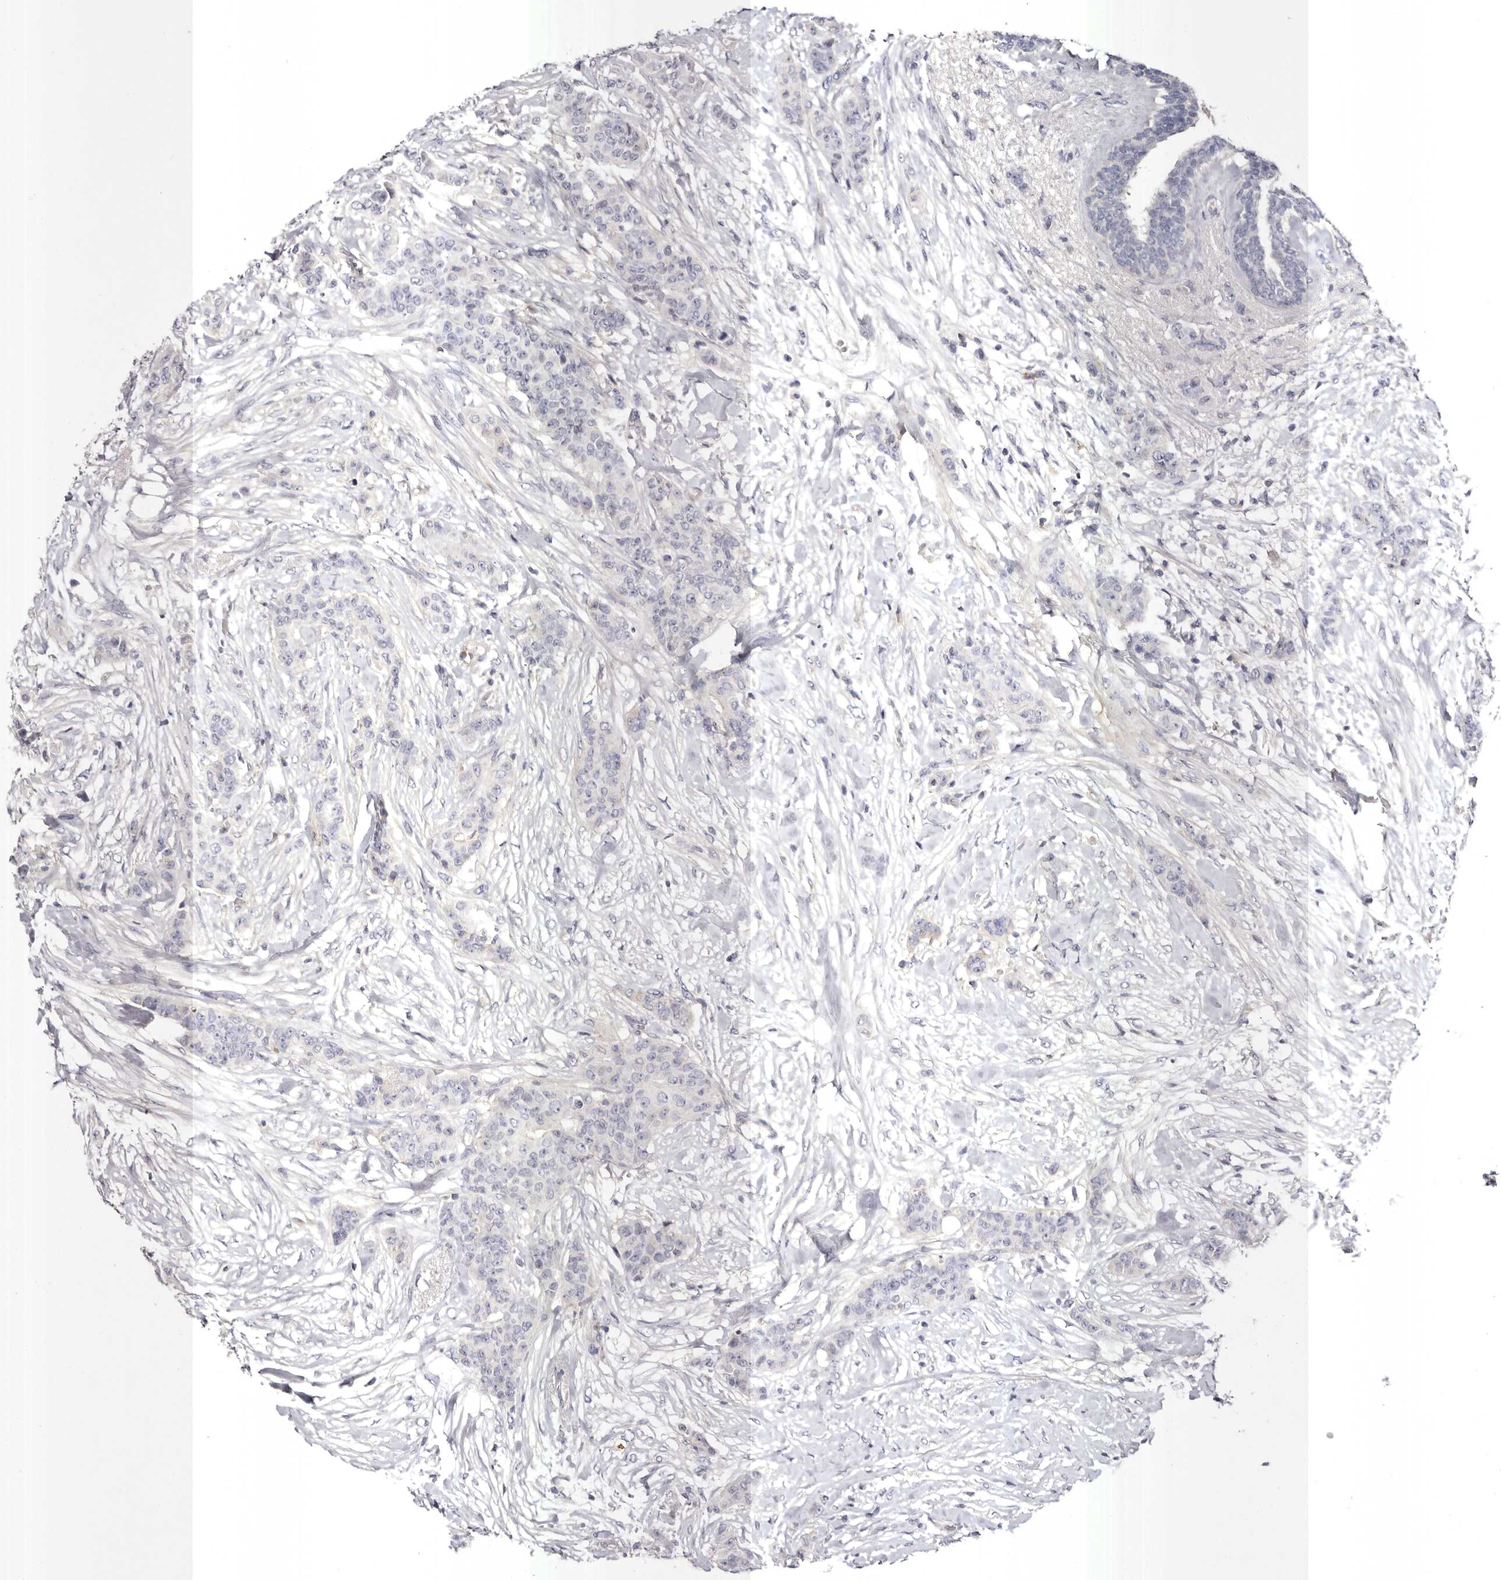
{"staining": {"intensity": "negative", "quantity": "none", "location": "none"}, "tissue": "breast cancer", "cell_type": "Tumor cells", "image_type": "cancer", "snomed": [{"axis": "morphology", "description": "Duct carcinoma"}, {"axis": "topography", "description": "Breast"}], "caption": "Breast invasive ductal carcinoma was stained to show a protein in brown. There is no significant positivity in tumor cells. (DAB IHC visualized using brightfield microscopy, high magnification).", "gene": "S1PR5", "patient": {"sex": "female", "age": 40}}